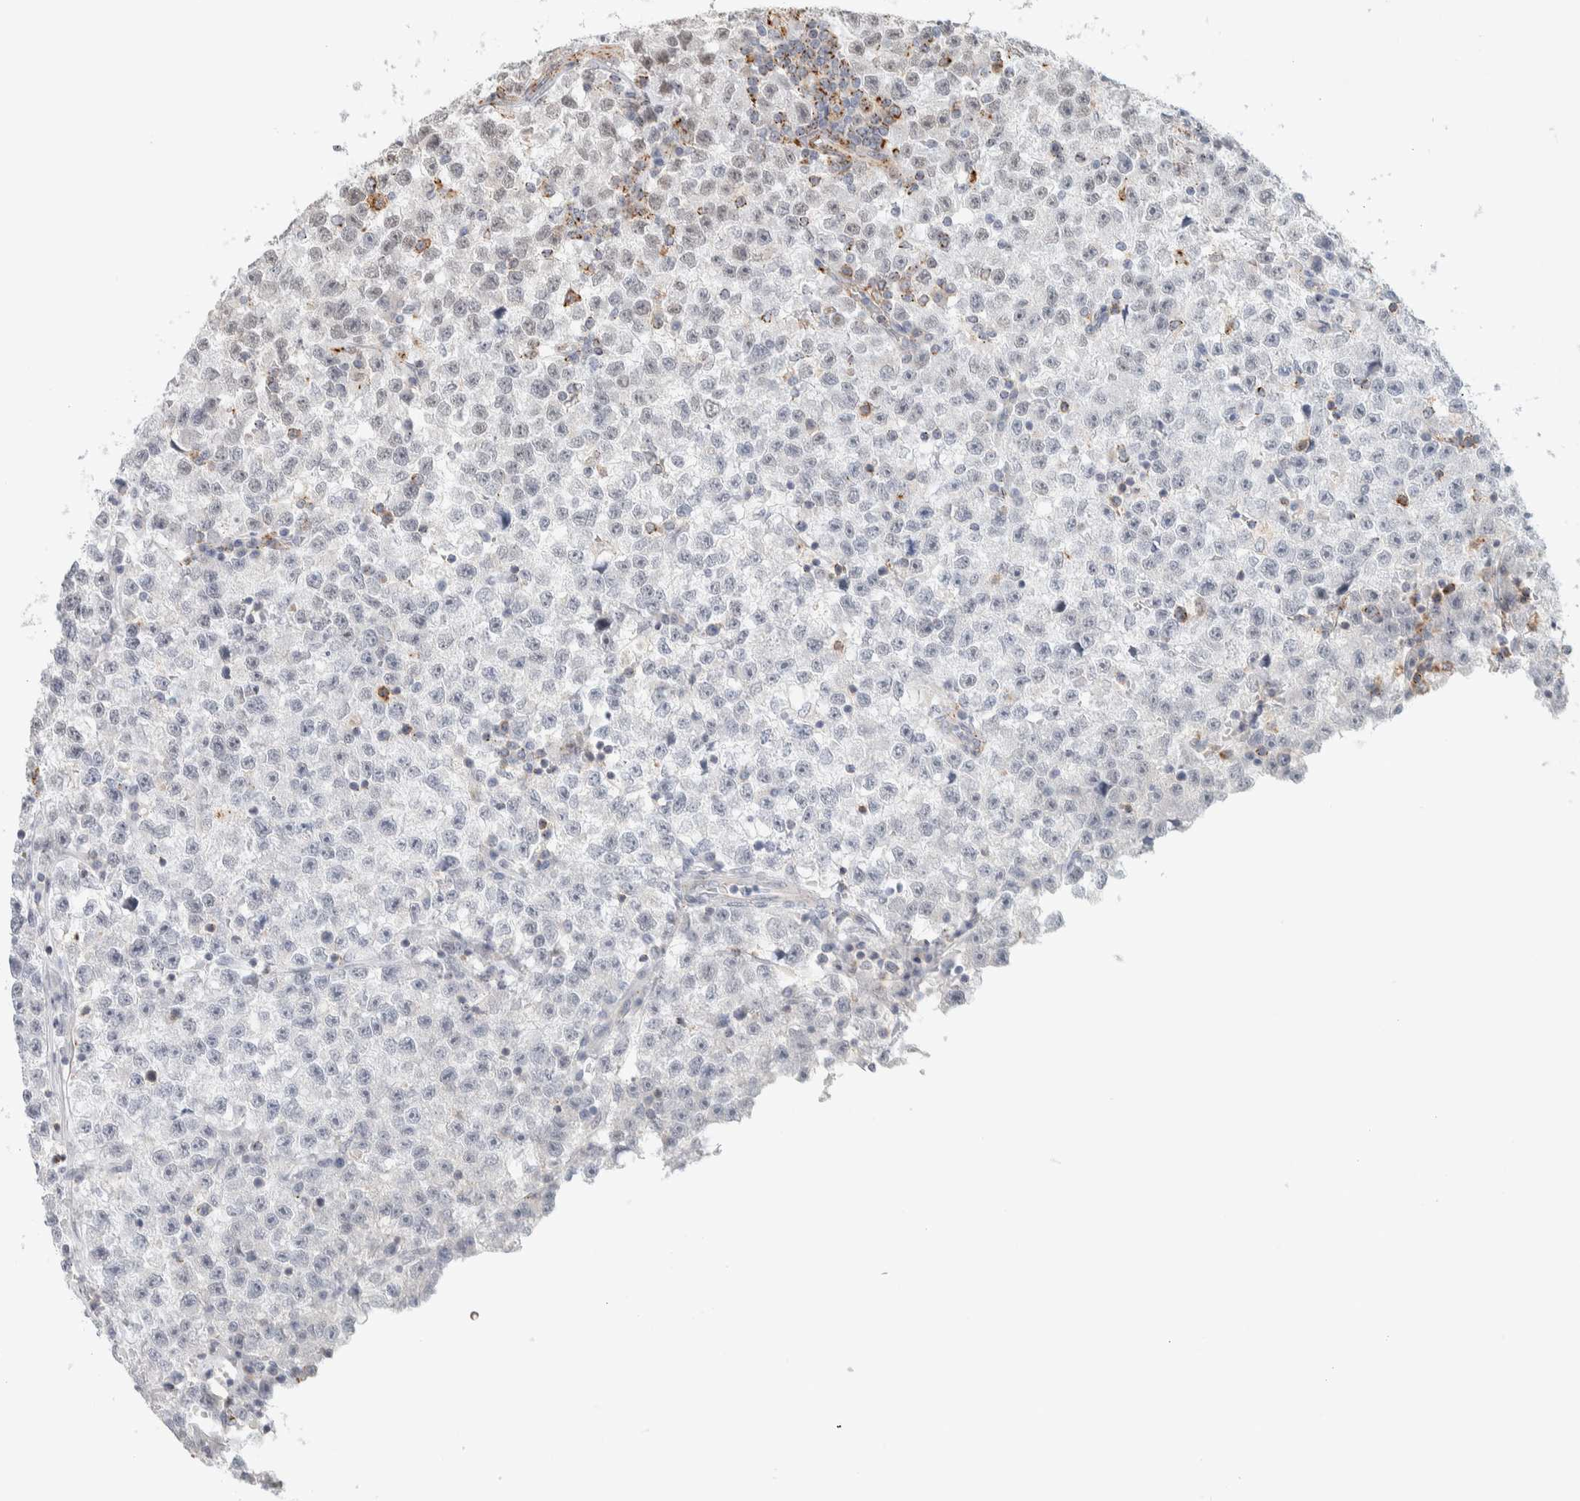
{"staining": {"intensity": "negative", "quantity": "none", "location": "none"}, "tissue": "testis cancer", "cell_type": "Tumor cells", "image_type": "cancer", "snomed": [{"axis": "morphology", "description": "Seminoma, NOS"}, {"axis": "topography", "description": "Testis"}], "caption": "A micrograph of human testis seminoma is negative for staining in tumor cells.", "gene": "CDH17", "patient": {"sex": "male", "age": 22}}